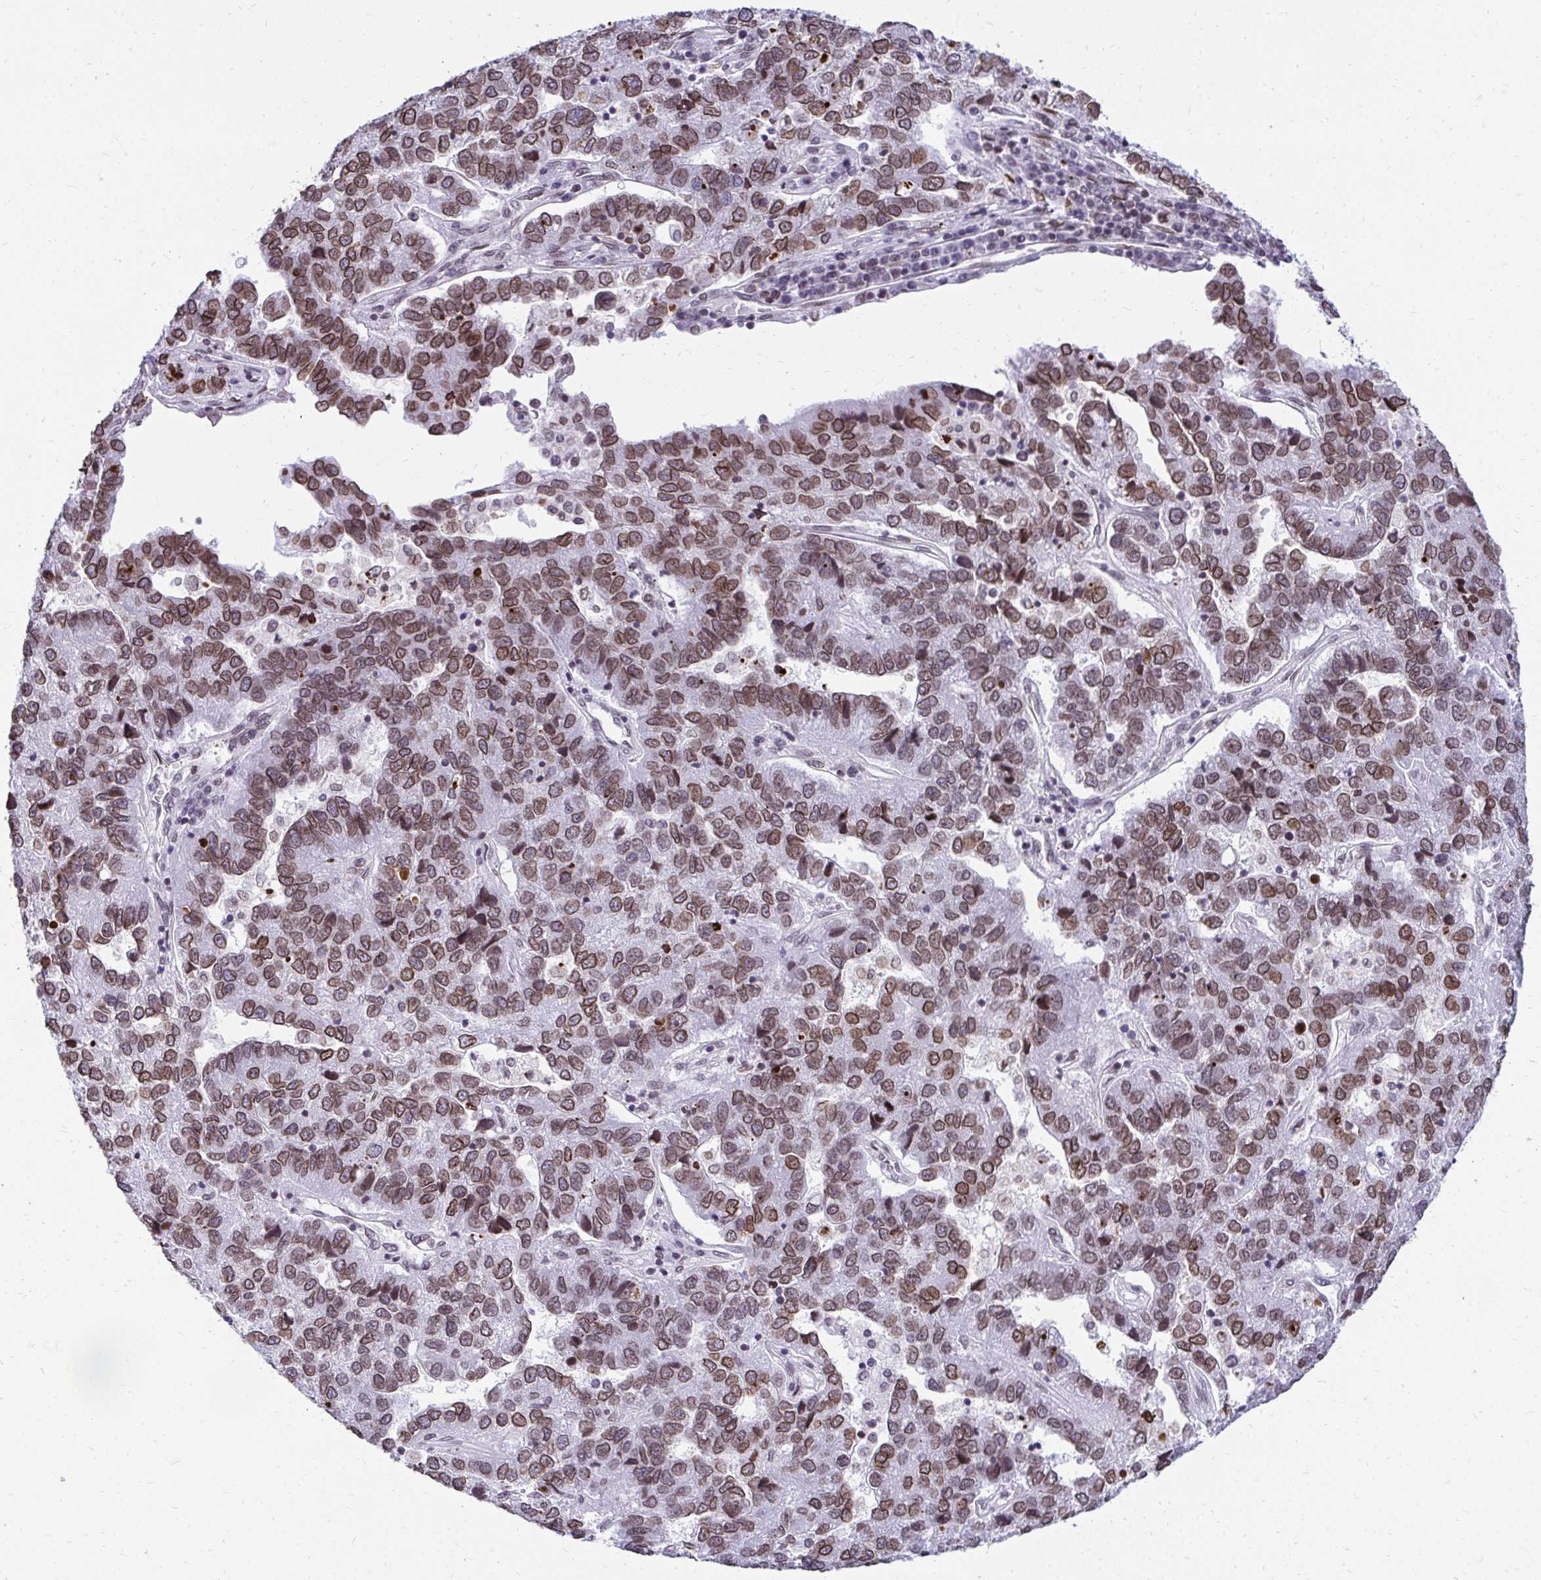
{"staining": {"intensity": "moderate", "quantity": ">75%", "location": "cytoplasmic/membranous,nuclear"}, "tissue": "pancreatic cancer", "cell_type": "Tumor cells", "image_type": "cancer", "snomed": [{"axis": "morphology", "description": "Adenocarcinoma, NOS"}, {"axis": "topography", "description": "Pancreas"}], "caption": "Pancreatic cancer stained with immunohistochemistry (IHC) displays moderate cytoplasmic/membranous and nuclear positivity in approximately >75% of tumor cells.", "gene": "BANF1", "patient": {"sex": "female", "age": 61}}